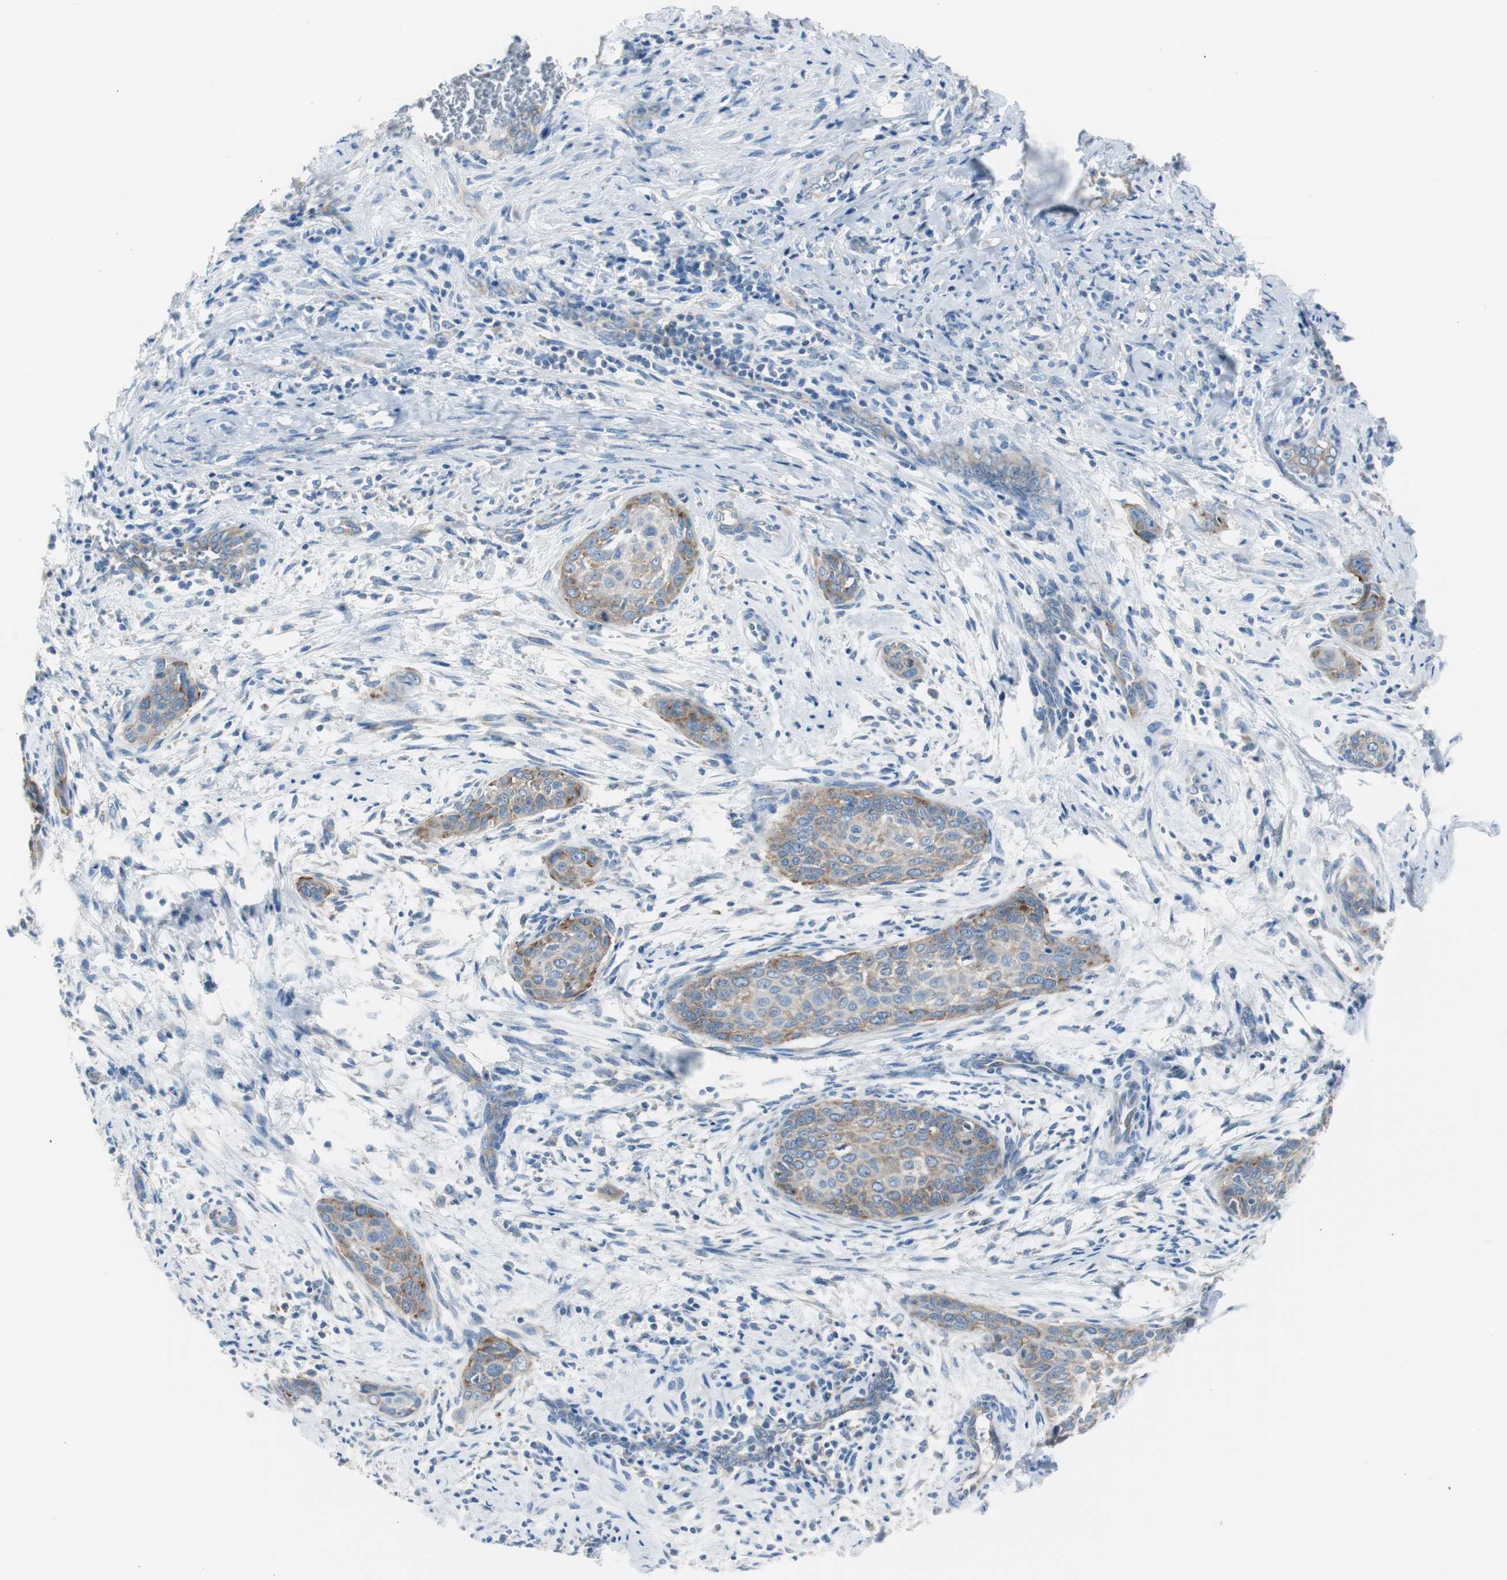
{"staining": {"intensity": "moderate", "quantity": ">75%", "location": "cytoplasmic/membranous"}, "tissue": "cervical cancer", "cell_type": "Tumor cells", "image_type": "cancer", "snomed": [{"axis": "morphology", "description": "Squamous cell carcinoma, NOS"}, {"axis": "topography", "description": "Cervix"}], "caption": "Moderate cytoplasmic/membranous protein positivity is present in about >75% of tumor cells in cervical cancer.", "gene": "RPS12", "patient": {"sex": "female", "age": 33}}